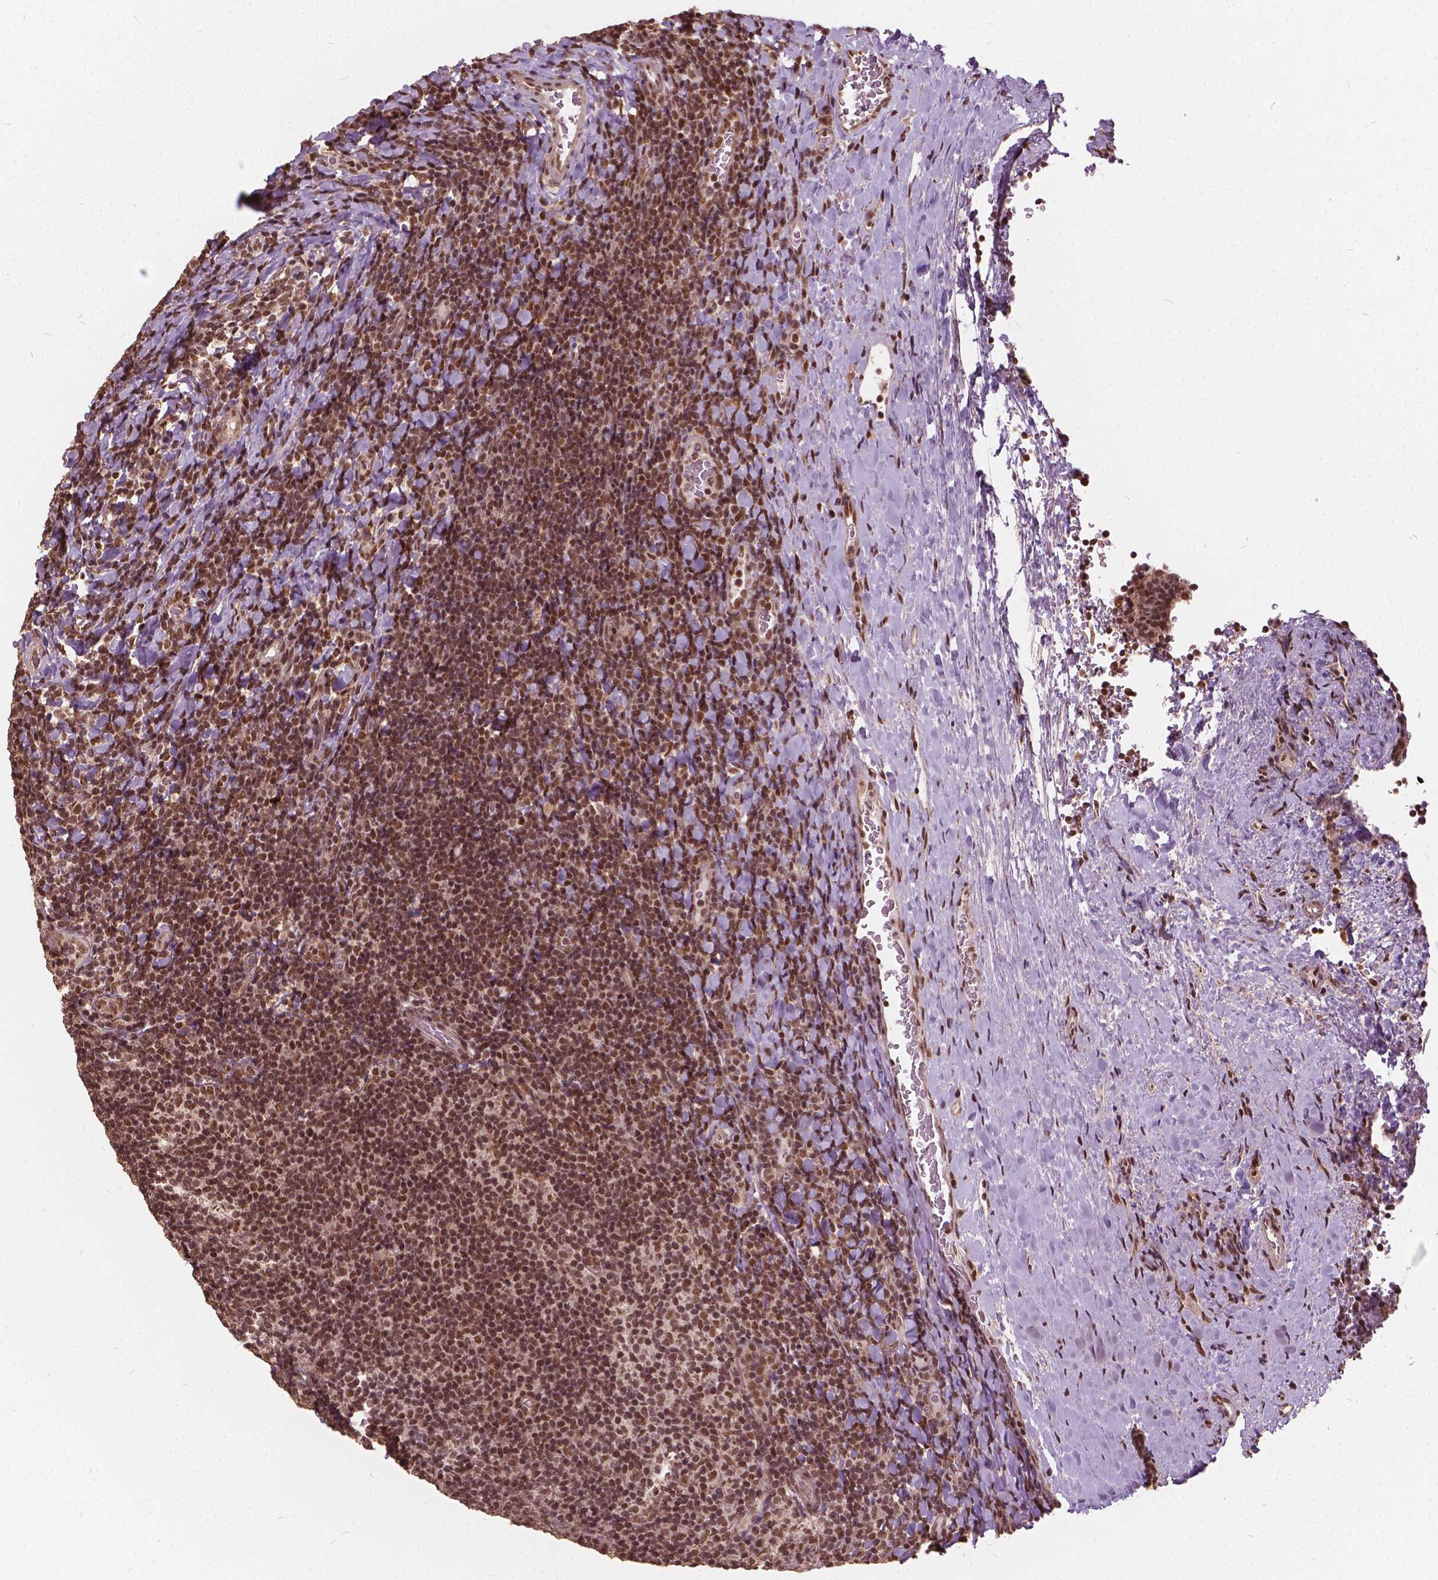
{"staining": {"intensity": "moderate", "quantity": ">75%", "location": "nuclear"}, "tissue": "tonsil", "cell_type": "Germinal center cells", "image_type": "normal", "snomed": [{"axis": "morphology", "description": "Normal tissue, NOS"}, {"axis": "topography", "description": "Tonsil"}], "caption": "Immunohistochemistry of benign human tonsil demonstrates medium levels of moderate nuclear staining in approximately >75% of germinal center cells. (Stains: DAB (3,3'-diaminobenzidine) in brown, nuclei in blue, Microscopy: brightfield microscopy at high magnification).", "gene": "GPS2", "patient": {"sex": "male", "age": 17}}